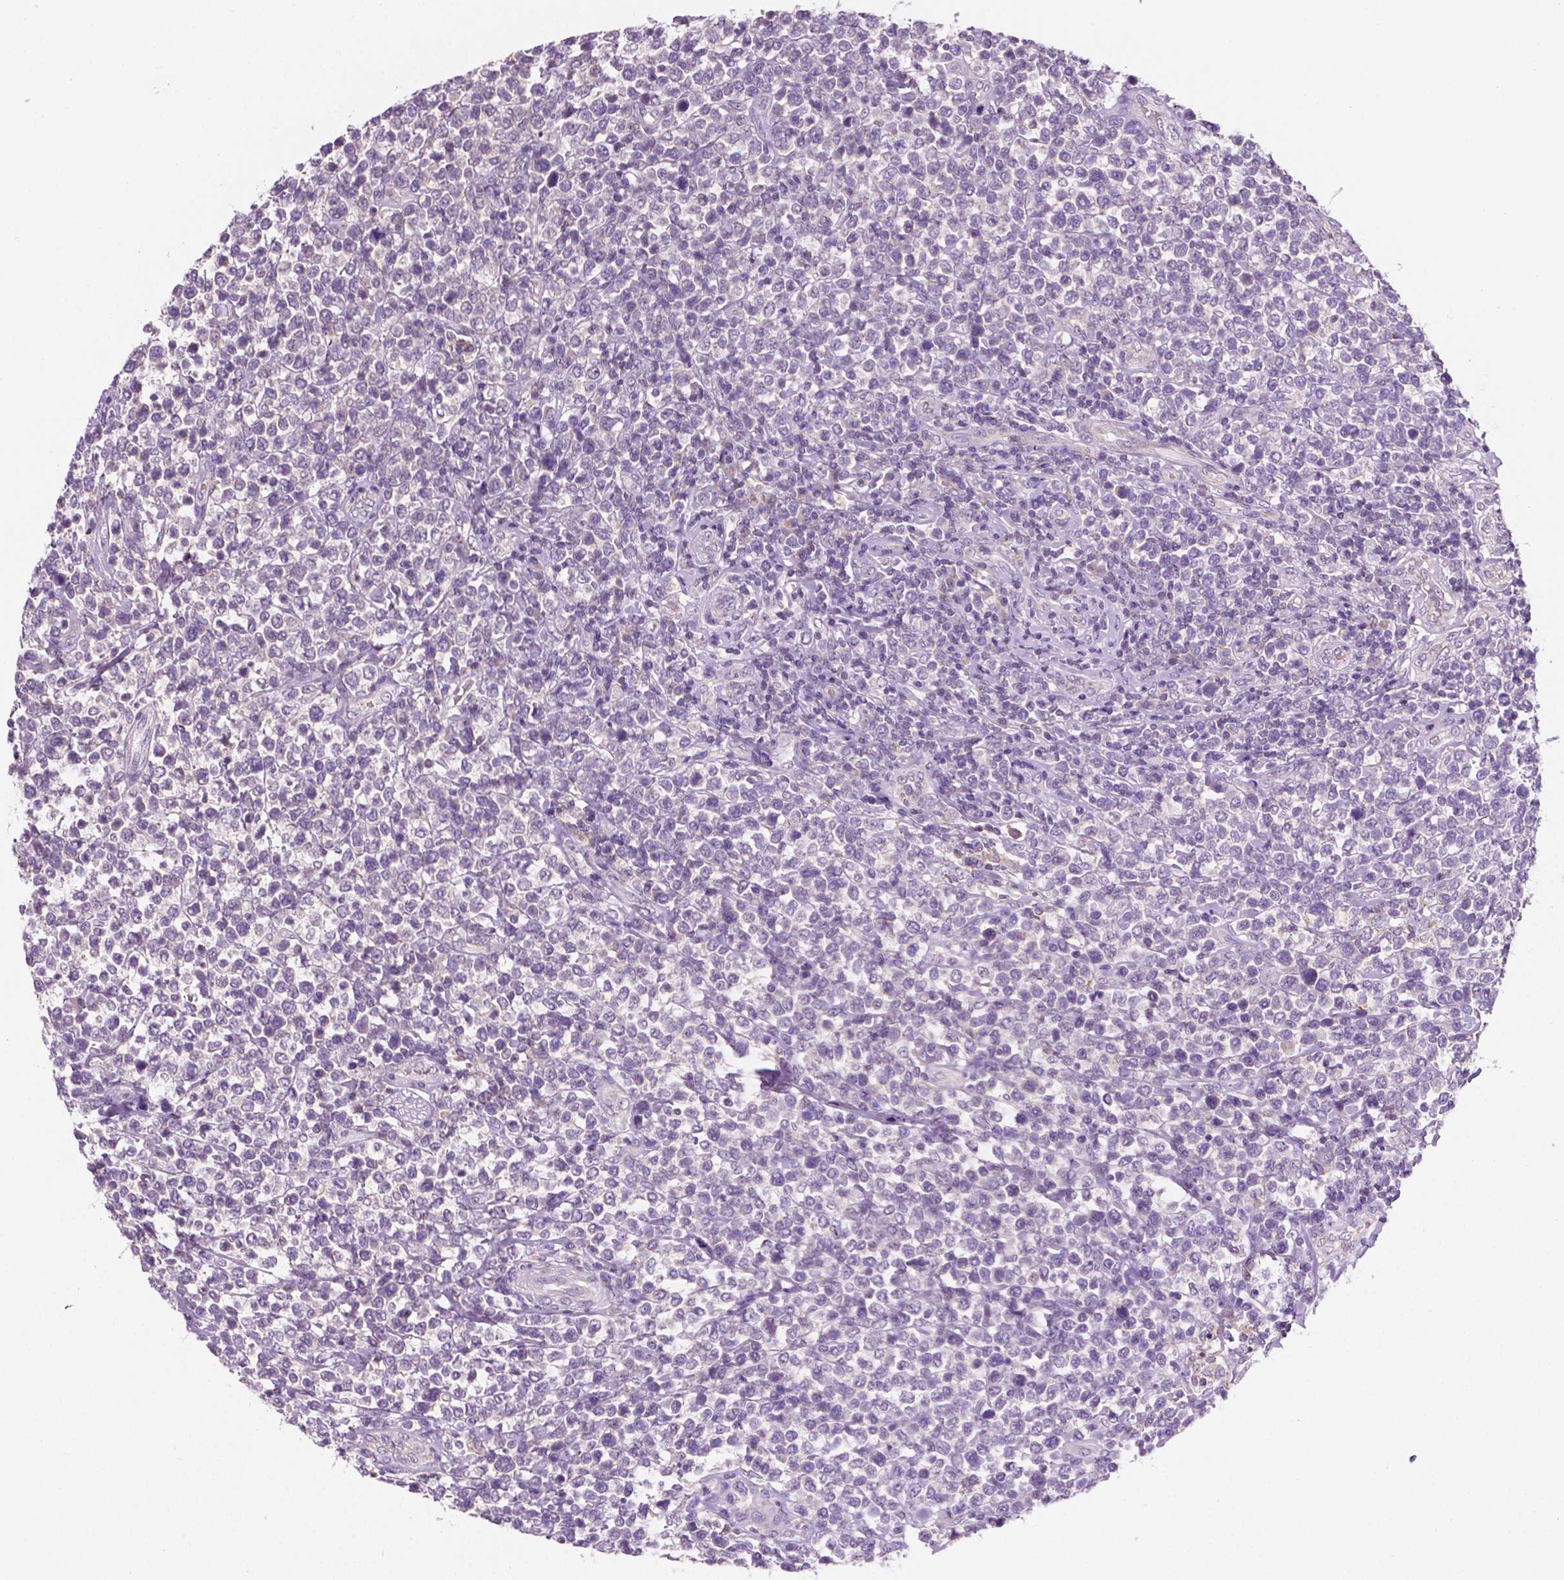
{"staining": {"intensity": "negative", "quantity": "none", "location": "none"}, "tissue": "lymphoma", "cell_type": "Tumor cells", "image_type": "cancer", "snomed": [{"axis": "morphology", "description": "Malignant lymphoma, non-Hodgkin's type, High grade"}, {"axis": "topography", "description": "Soft tissue"}], "caption": "Human lymphoma stained for a protein using immunohistochemistry reveals no staining in tumor cells.", "gene": "EGFR", "patient": {"sex": "female", "age": 56}}